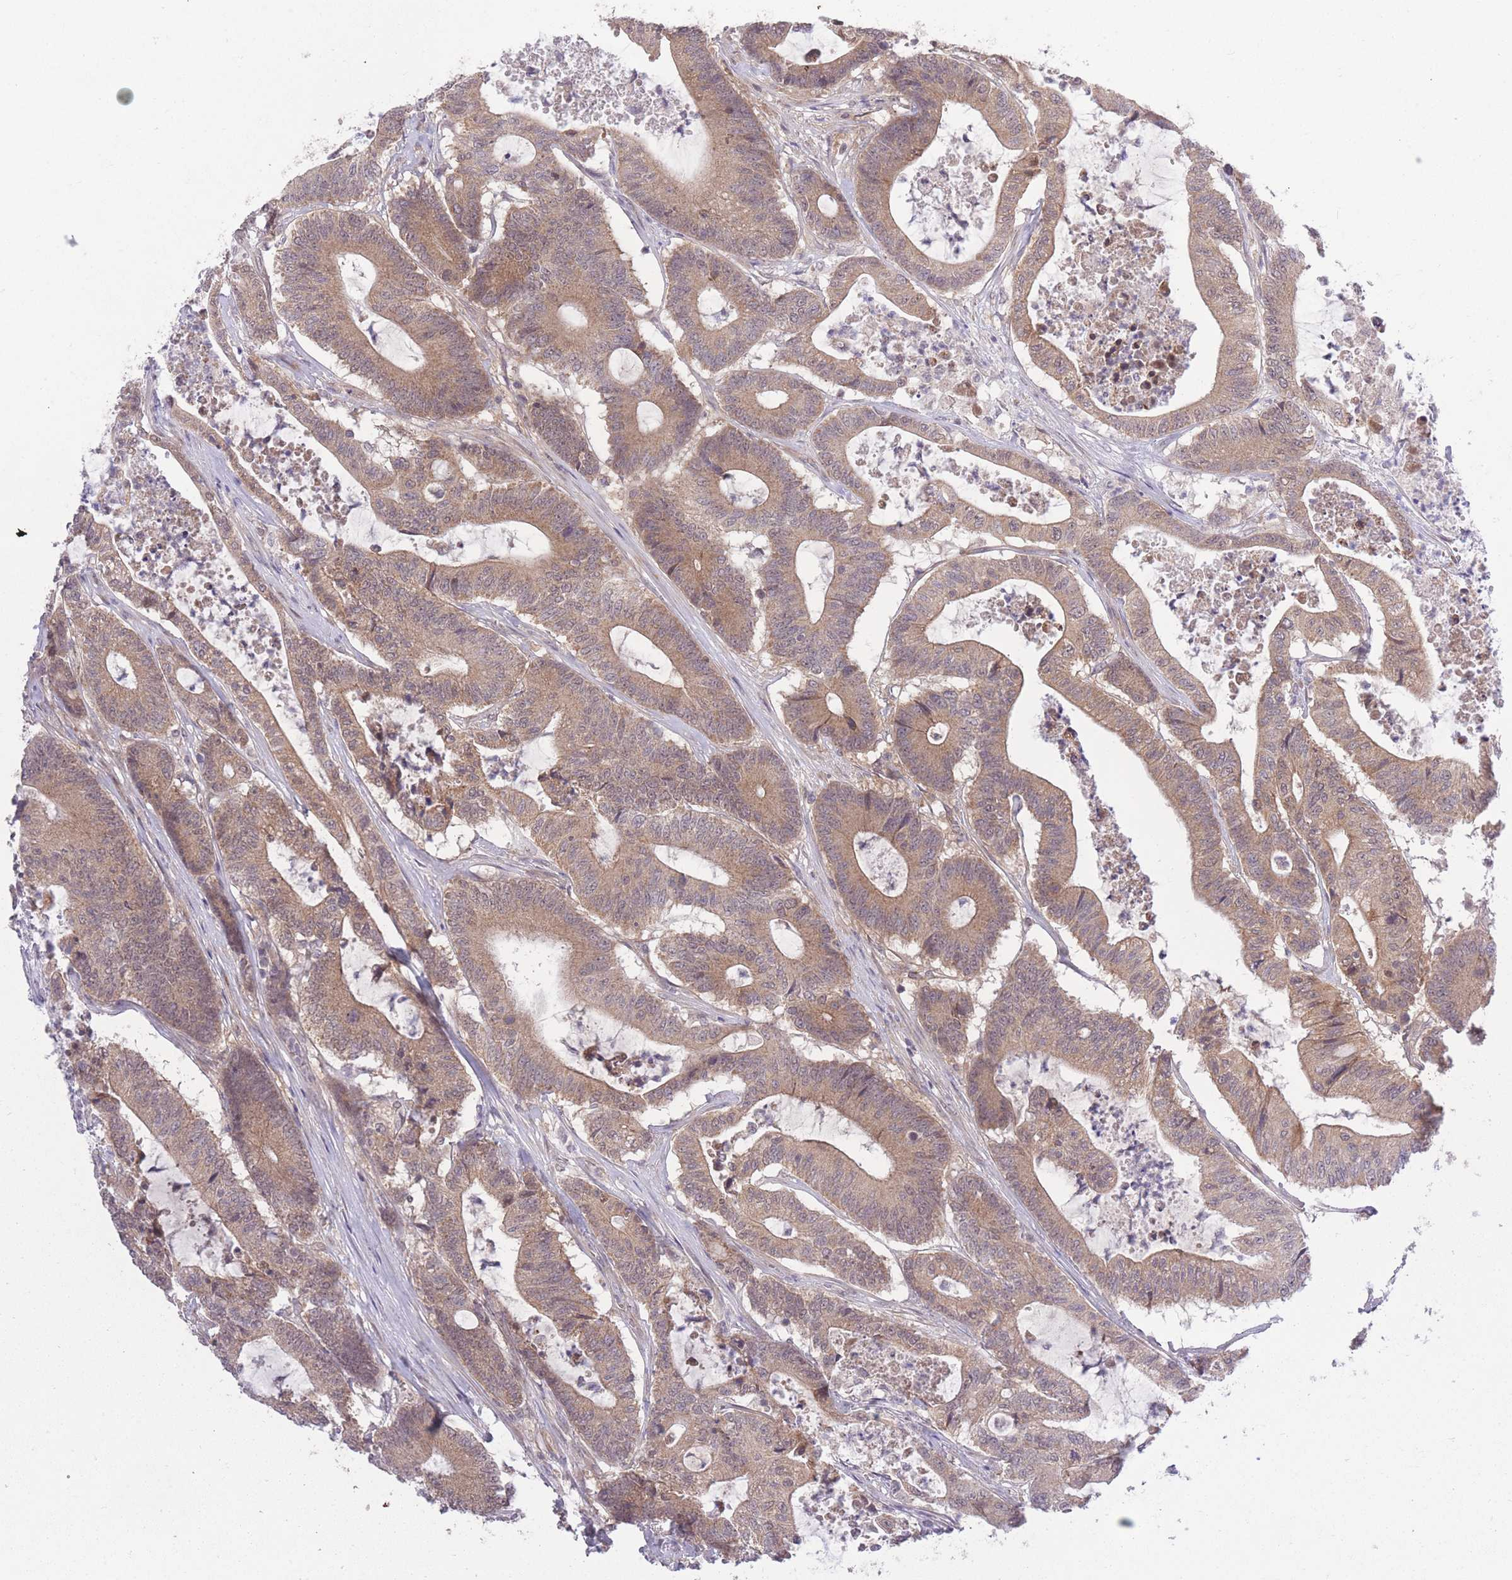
{"staining": {"intensity": "moderate", "quantity": ">75%", "location": "cytoplasmic/membranous,nuclear"}, "tissue": "colorectal cancer", "cell_type": "Tumor cells", "image_type": "cancer", "snomed": [{"axis": "morphology", "description": "Adenocarcinoma, NOS"}, {"axis": "topography", "description": "Colon"}], "caption": "Colorectal cancer was stained to show a protein in brown. There is medium levels of moderate cytoplasmic/membranous and nuclear expression in about >75% of tumor cells. The staining was performed using DAB to visualize the protein expression in brown, while the nuclei were stained in blue with hematoxylin (Magnification: 20x).", "gene": "ELOA2", "patient": {"sex": "female", "age": 84}}